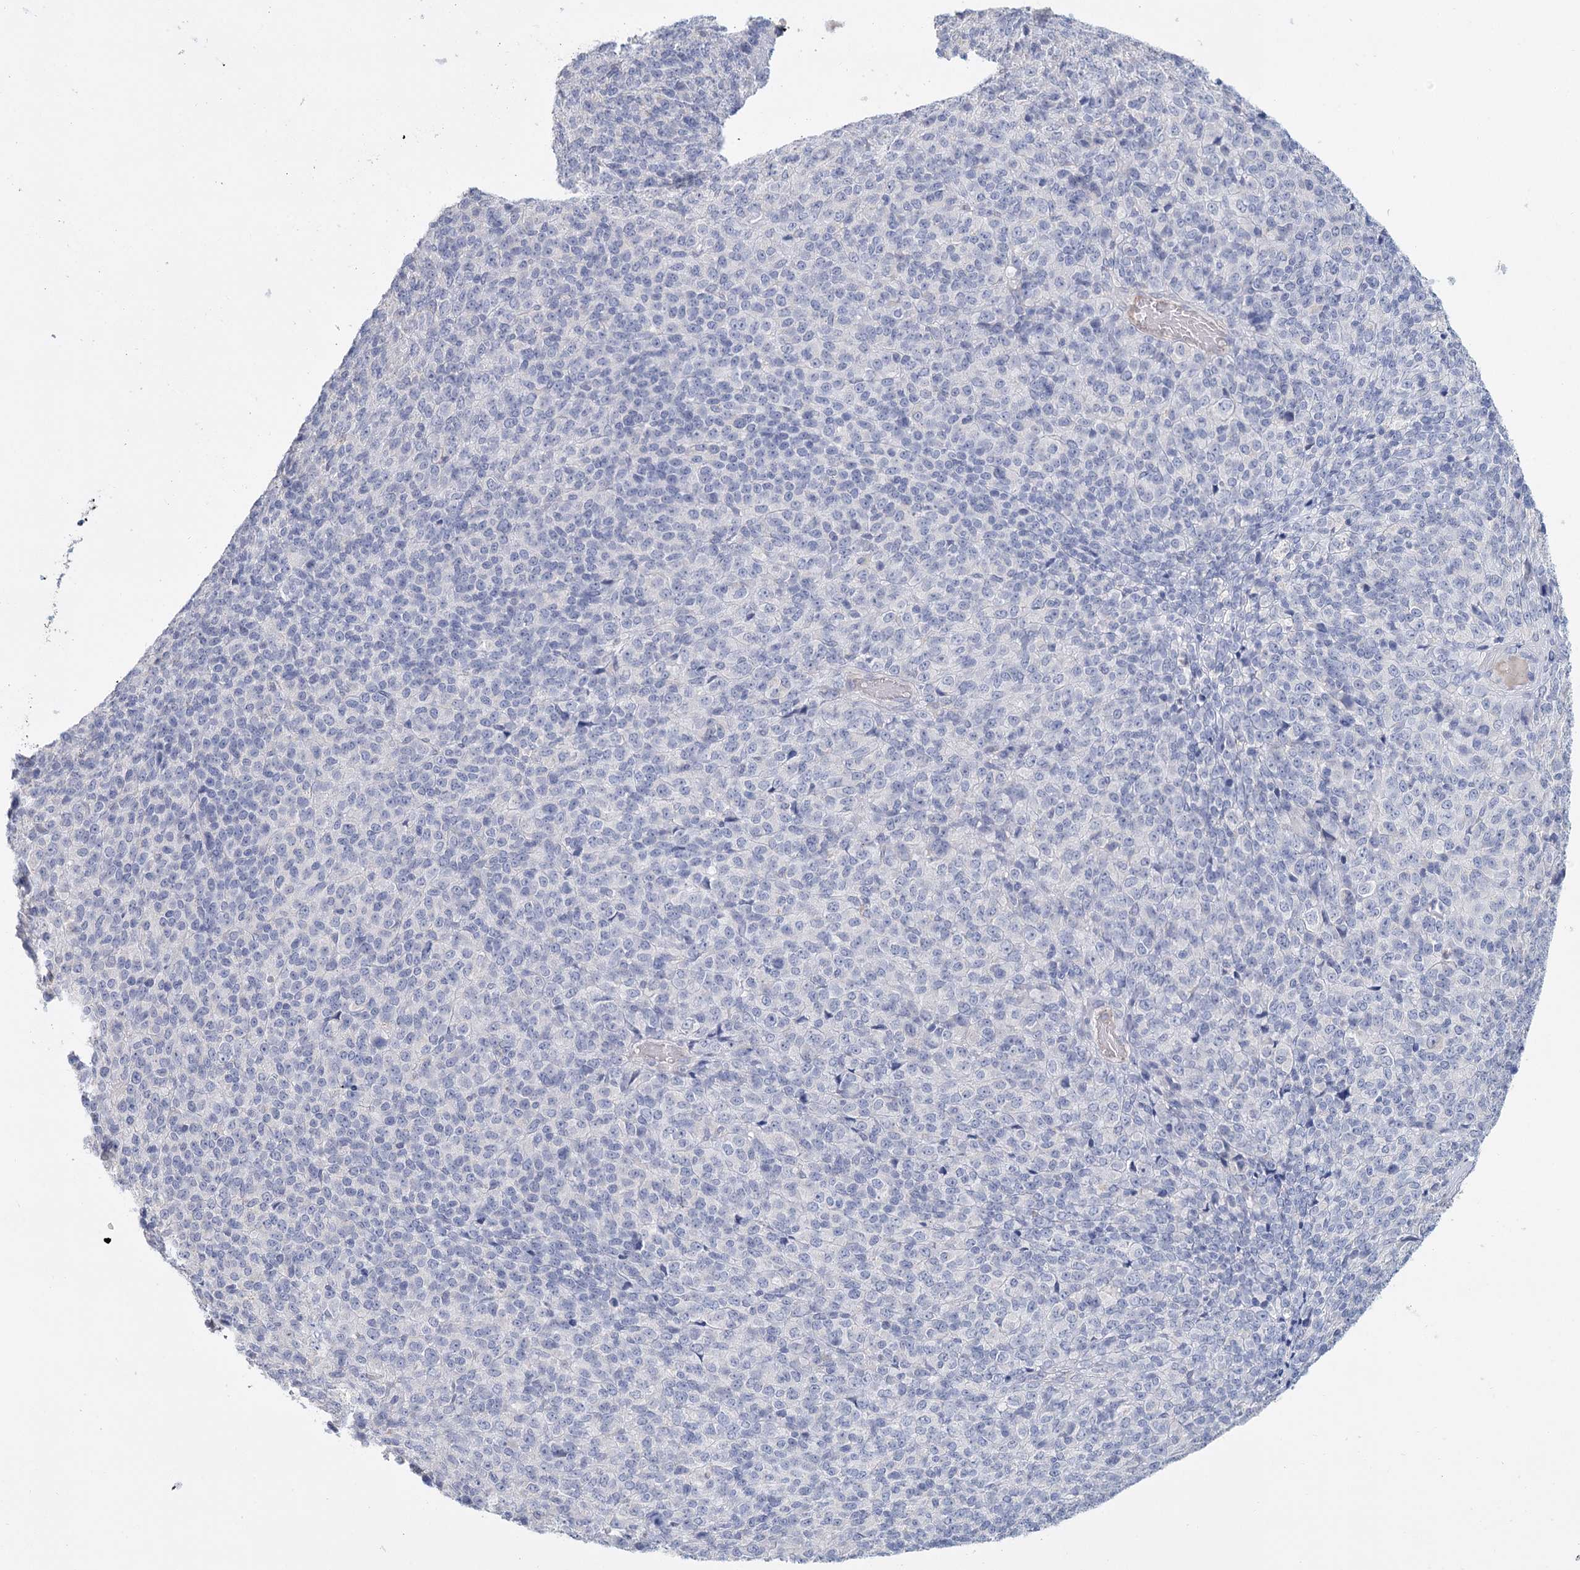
{"staining": {"intensity": "negative", "quantity": "none", "location": "none"}, "tissue": "melanoma", "cell_type": "Tumor cells", "image_type": "cancer", "snomed": [{"axis": "morphology", "description": "Malignant melanoma, Metastatic site"}, {"axis": "topography", "description": "Brain"}], "caption": "Immunohistochemistry (IHC) image of neoplastic tissue: melanoma stained with DAB (3,3'-diaminobenzidine) reveals no significant protein expression in tumor cells. (Stains: DAB IHC with hematoxylin counter stain, Microscopy: brightfield microscopy at high magnification).", "gene": "ARHGAP44", "patient": {"sex": "female", "age": 56}}